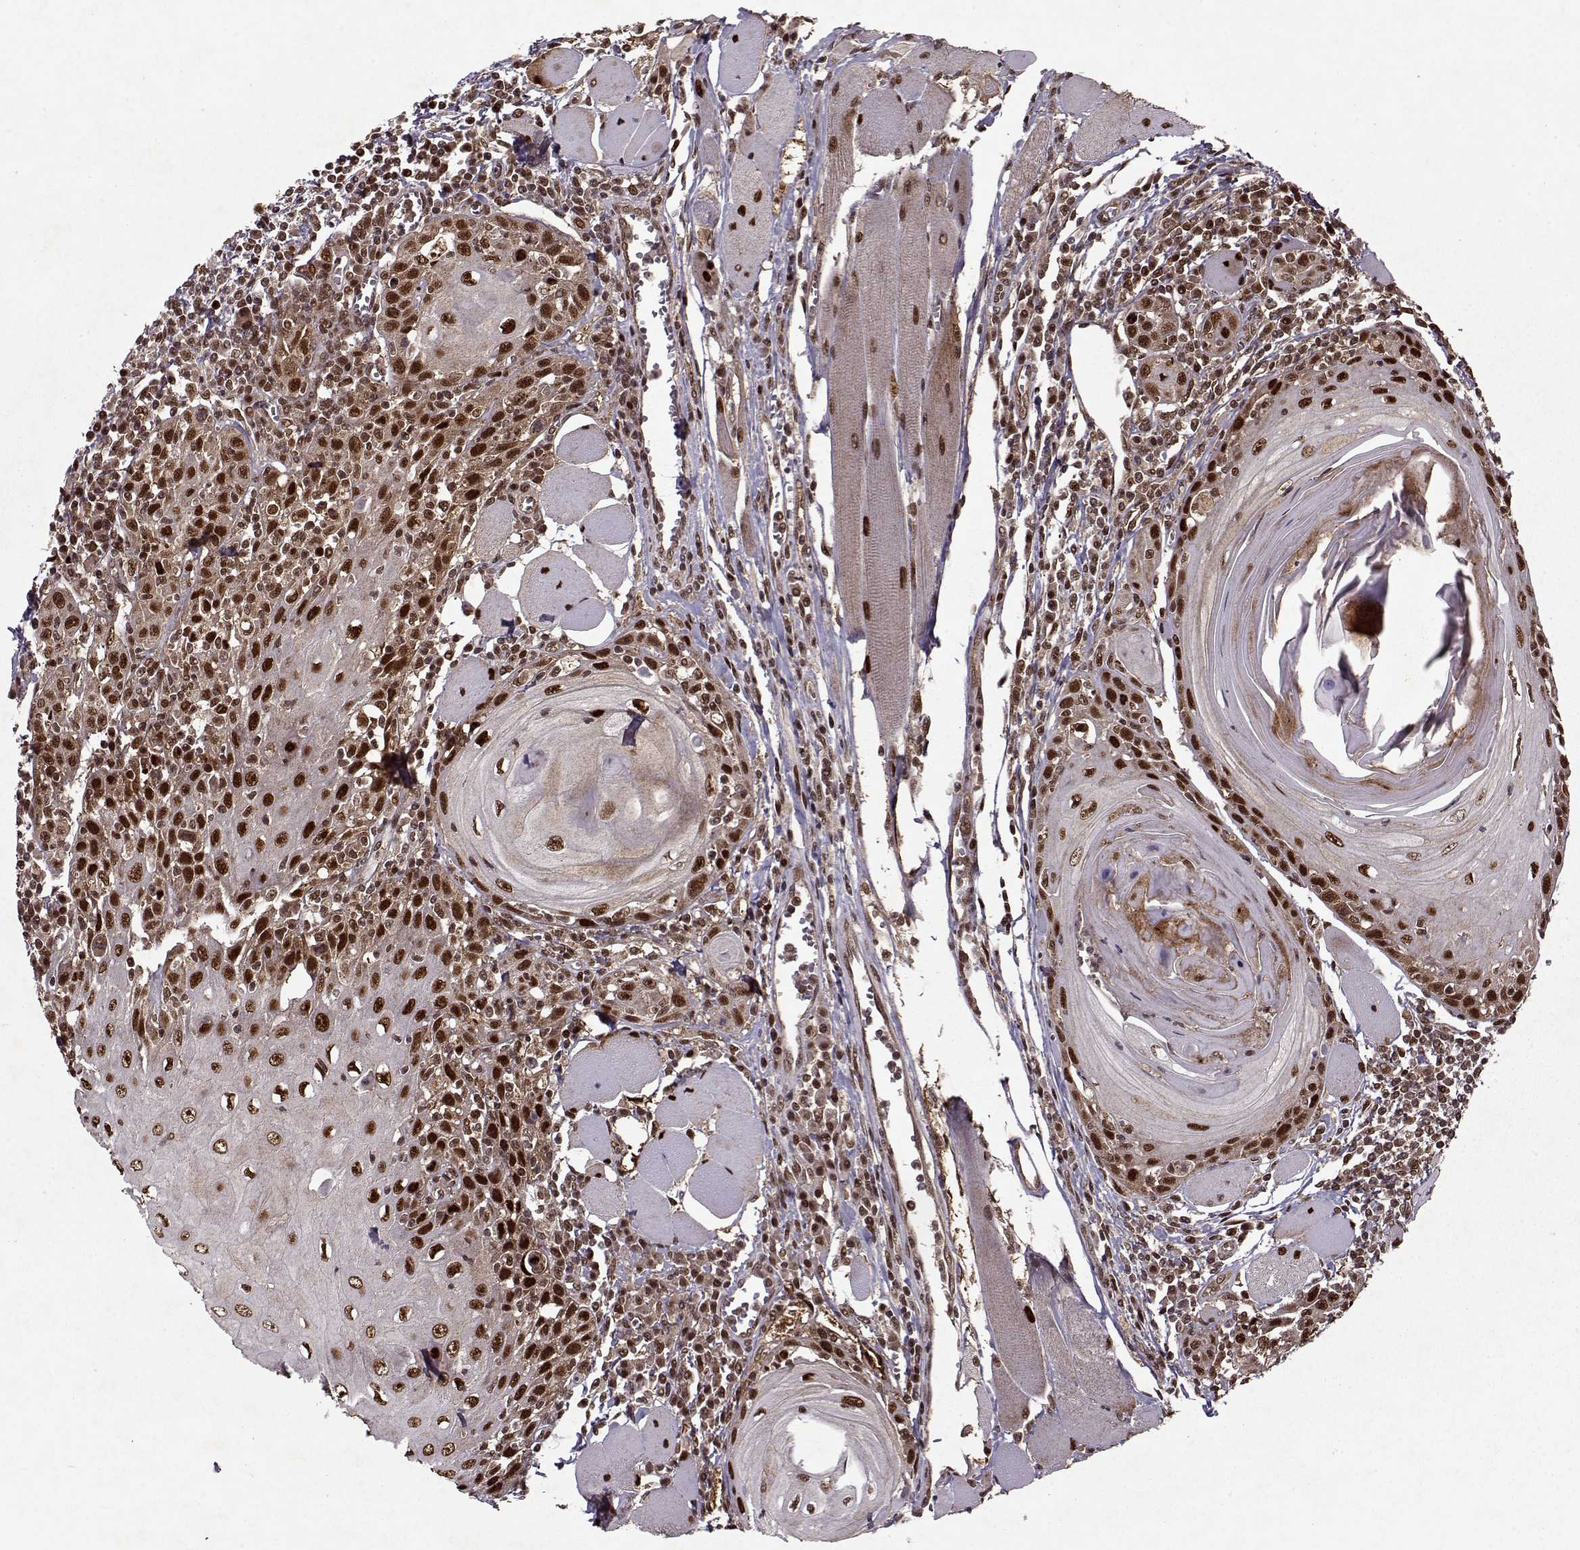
{"staining": {"intensity": "strong", "quantity": ">75%", "location": "nuclear"}, "tissue": "head and neck cancer", "cell_type": "Tumor cells", "image_type": "cancer", "snomed": [{"axis": "morphology", "description": "Normal tissue, NOS"}, {"axis": "morphology", "description": "Squamous cell carcinoma, NOS"}, {"axis": "topography", "description": "Oral tissue"}, {"axis": "topography", "description": "Head-Neck"}], "caption": "Head and neck cancer (squamous cell carcinoma) was stained to show a protein in brown. There is high levels of strong nuclear expression in about >75% of tumor cells. The staining was performed using DAB (3,3'-diaminobenzidine), with brown indicating positive protein expression. Nuclei are stained blue with hematoxylin.", "gene": "PSMA7", "patient": {"sex": "male", "age": 52}}